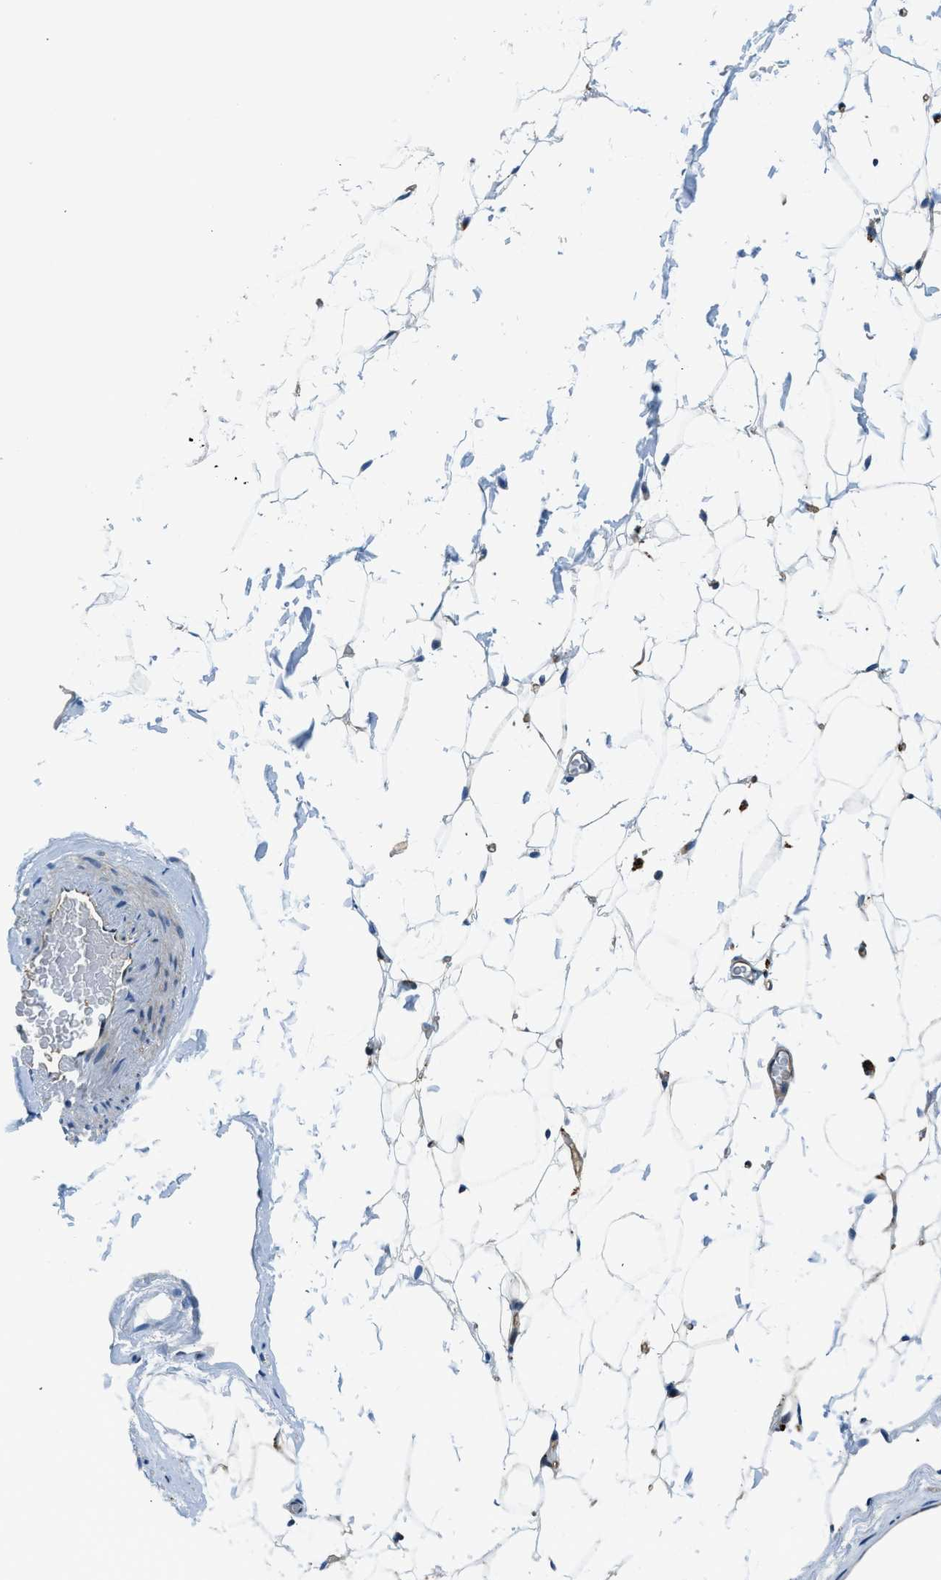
{"staining": {"intensity": "negative", "quantity": "none", "location": "none"}, "tissue": "adipose tissue", "cell_type": "Adipocytes", "image_type": "normal", "snomed": [{"axis": "morphology", "description": "Normal tissue, NOS"}, {"axis": "topography", "description": "Breast"}, {"axis": "topography", "description": "Soft tissue"}], "caption": "Adipocytes are negative for brown protein staining in benign adipose tissue. The staining was performed using DAB (3,3'-diaminobenzidine) to visualize the protein expression in brown, while the nuclei were stained in blue with hematoxylin (Magnification: 20x).", "gene": "SLC19A2", "patient": {"sex": "female", "age": 75}}